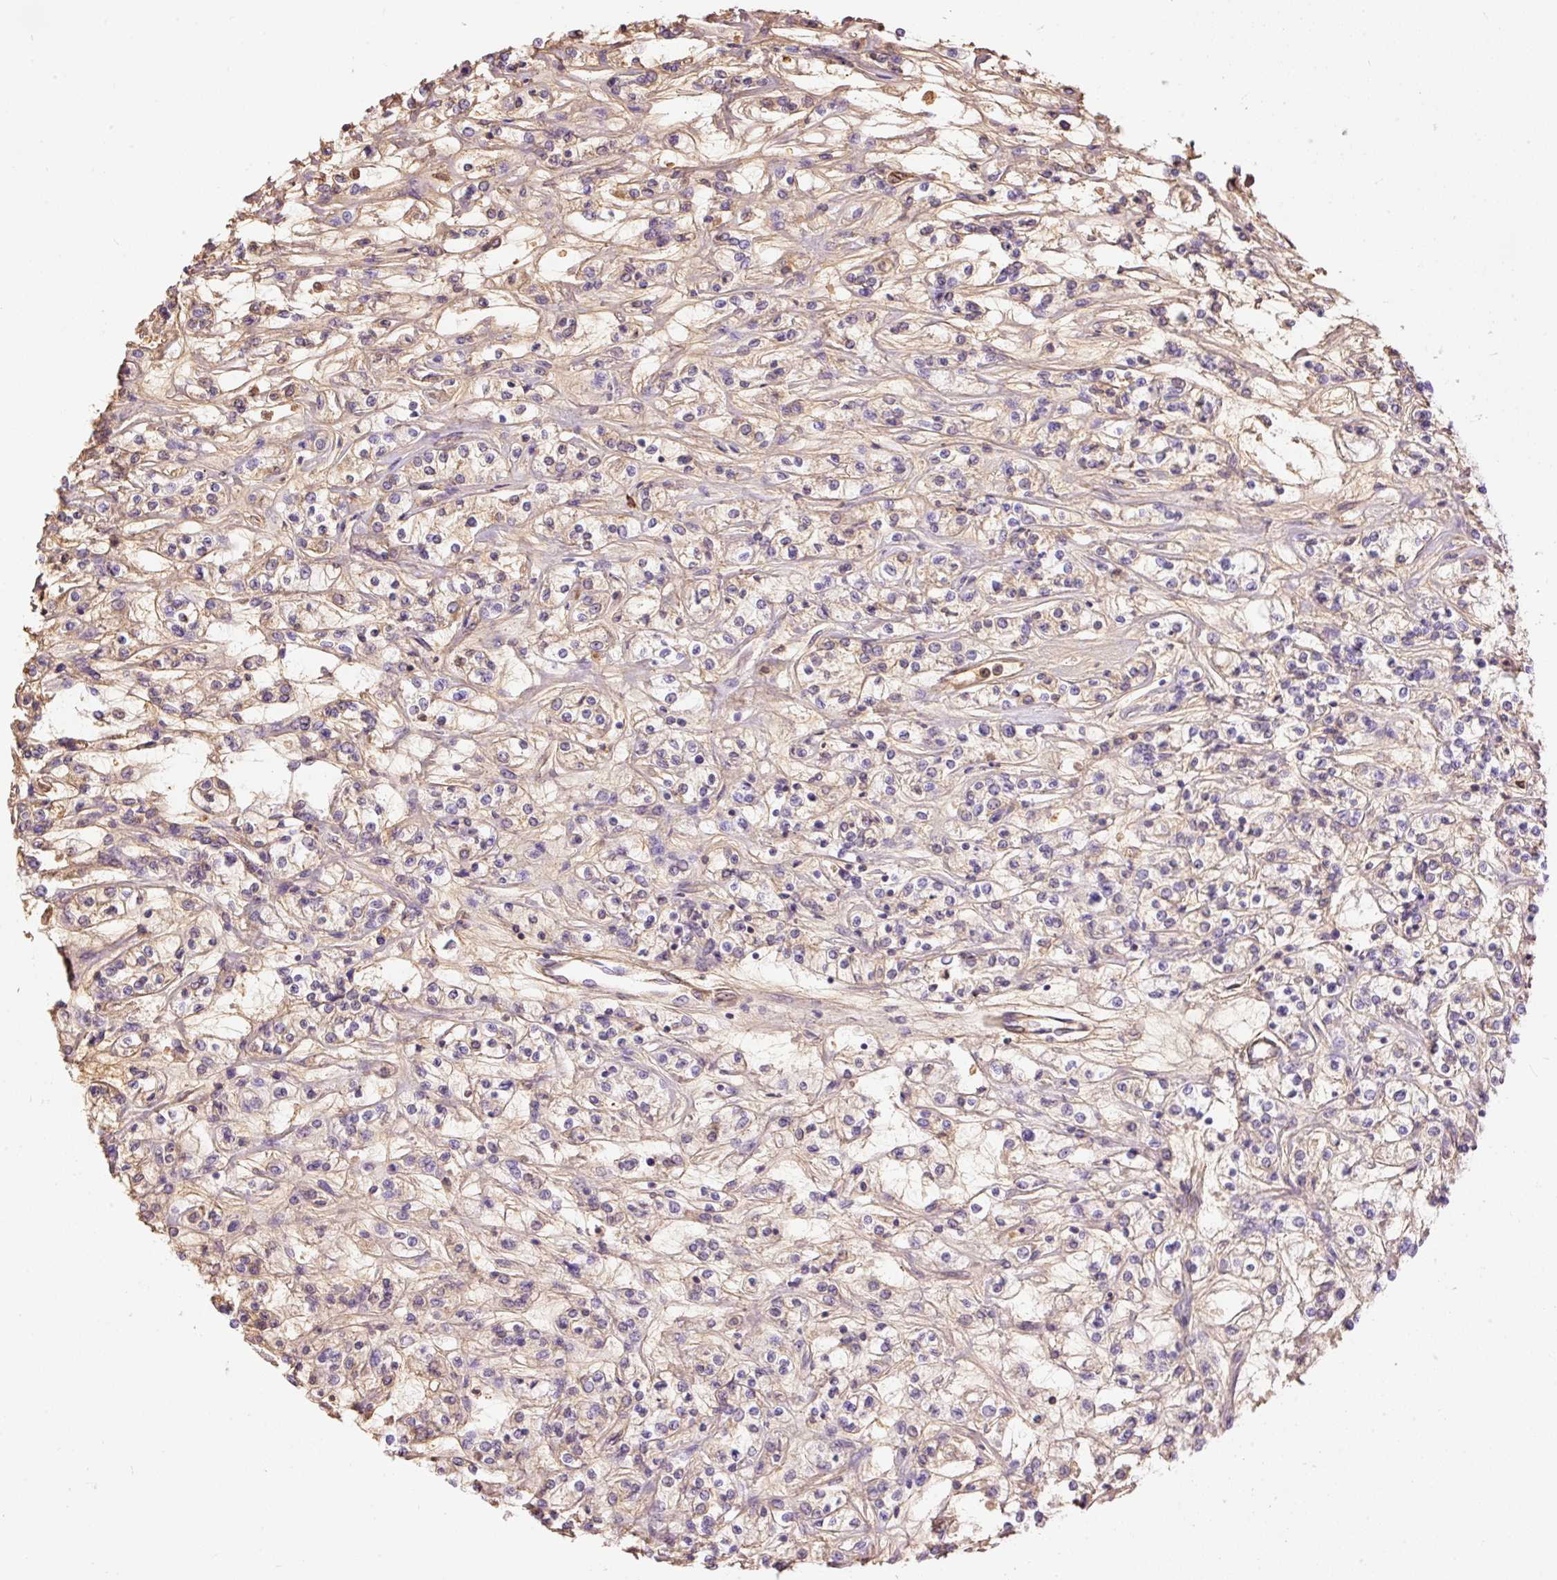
{"staining": {"intensity": "weak", "quantity": "25%-75%", "location": "cytoplasmic/membranous"}, "tissue": "renal cancer", "cell_type": "Tumor cells", "image_type": "cancer", "snomed": [{"axis": "morphology", "description": "Adenocarcinoma, NOS"}, {"axis": "topography", "description": "Kidney"}], "caption": "Weak cytoplasmic/membranous positivity is seen in about 25%-75% of tumor cells in renal cancer.", "gene": "PRPF38B", "patient": {"sex": "female", "age": 59}}